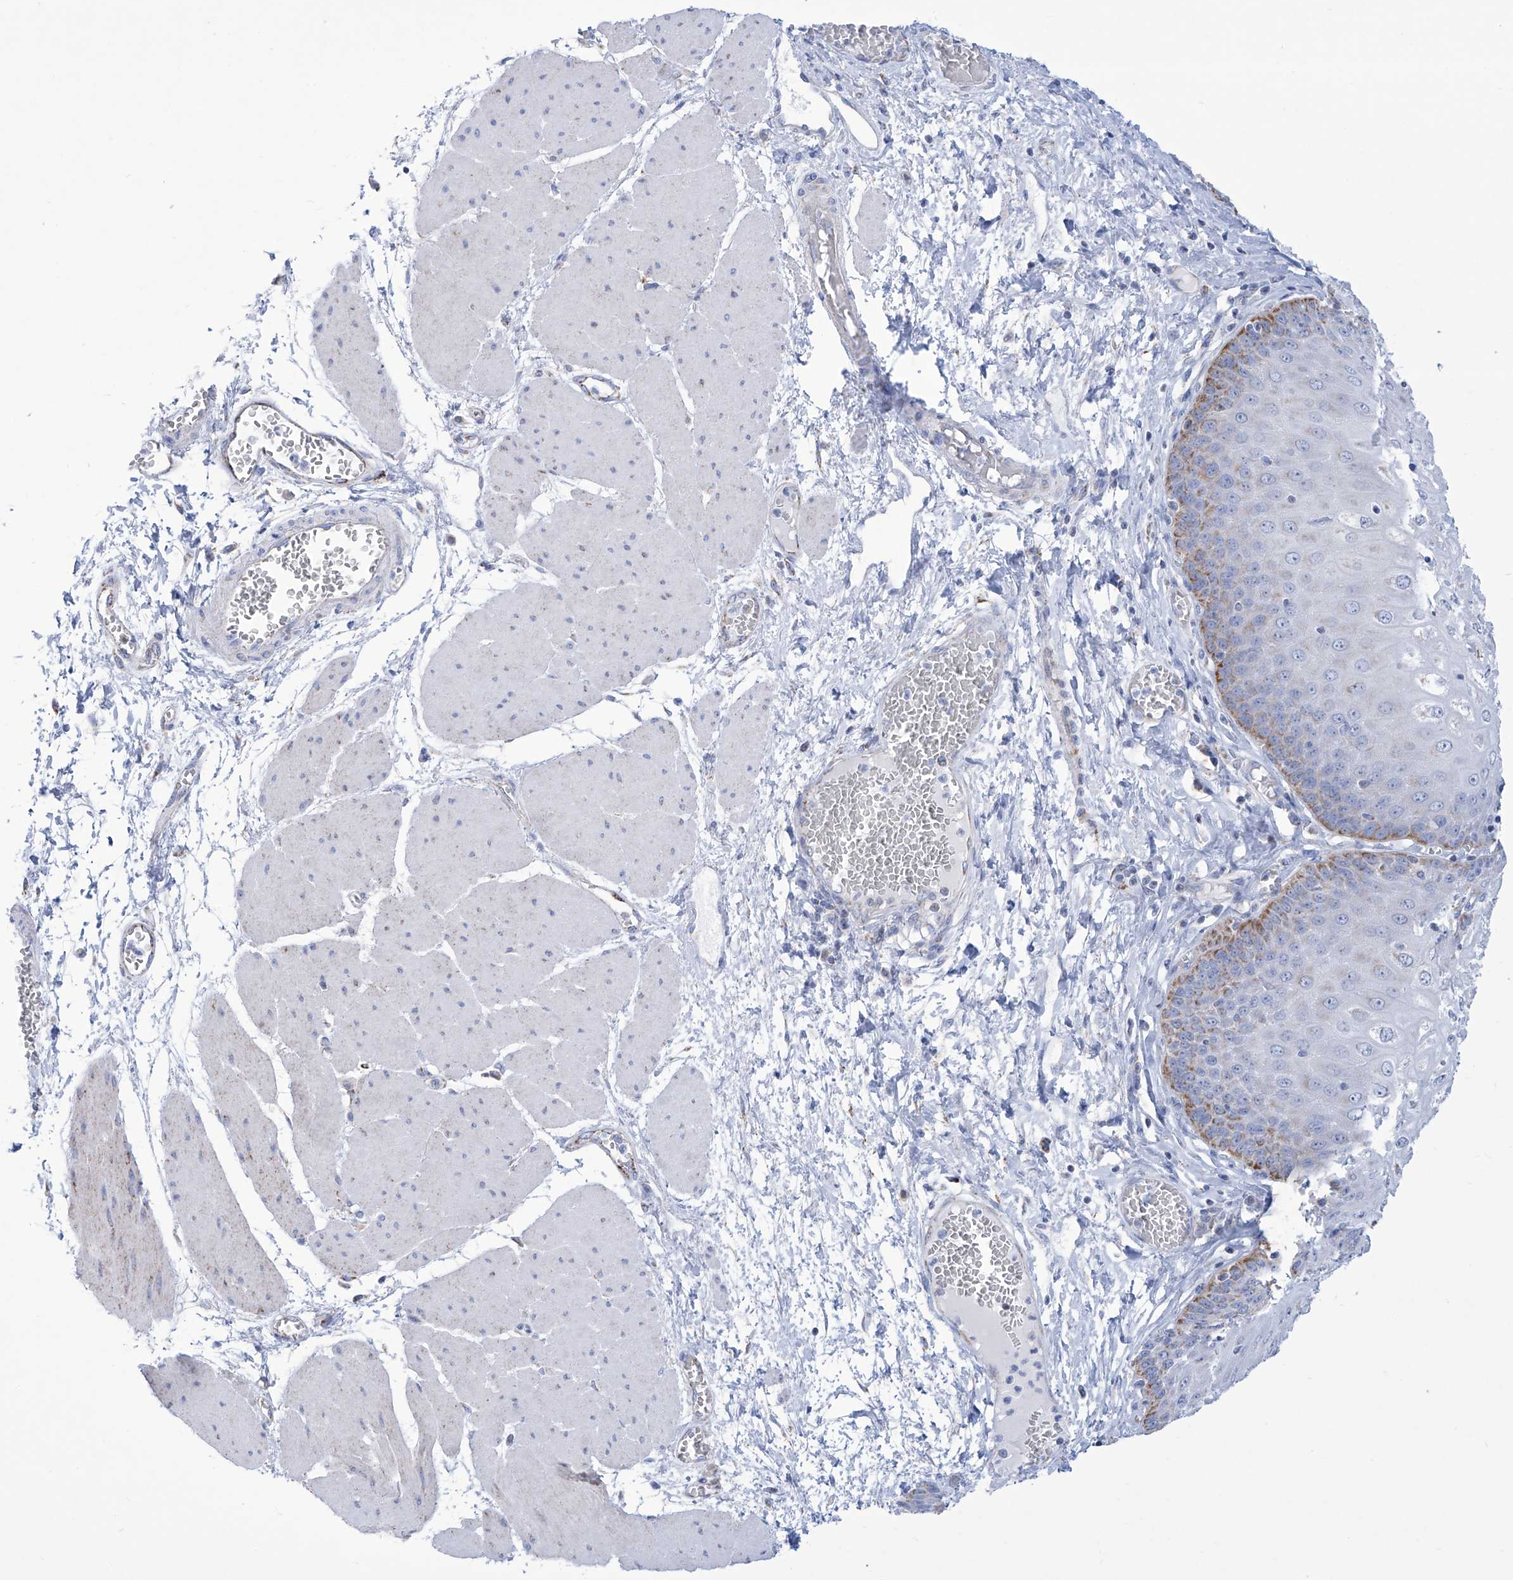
{"staining": {"intensity": "strong", "quantity": "<25%", "location": "cytoplasmic/membranous"}, "tissue": "esophagus", "cell_type": "Squamous epithelial cells", "image_type": "normal", "snomed": [{"axis": "morphology", "description": "Normal tissue, NOS"}, {"axis": "topography", "description": "Esophagus"}], "caption": "IHC of benign esophagus displays medium levels of strong cytoplasmic/membranous positivity in approximately <25% of squamous epithelial cells.", "gene": "ALDH6A1", "patient": {"sex": "male", "age": 60}}